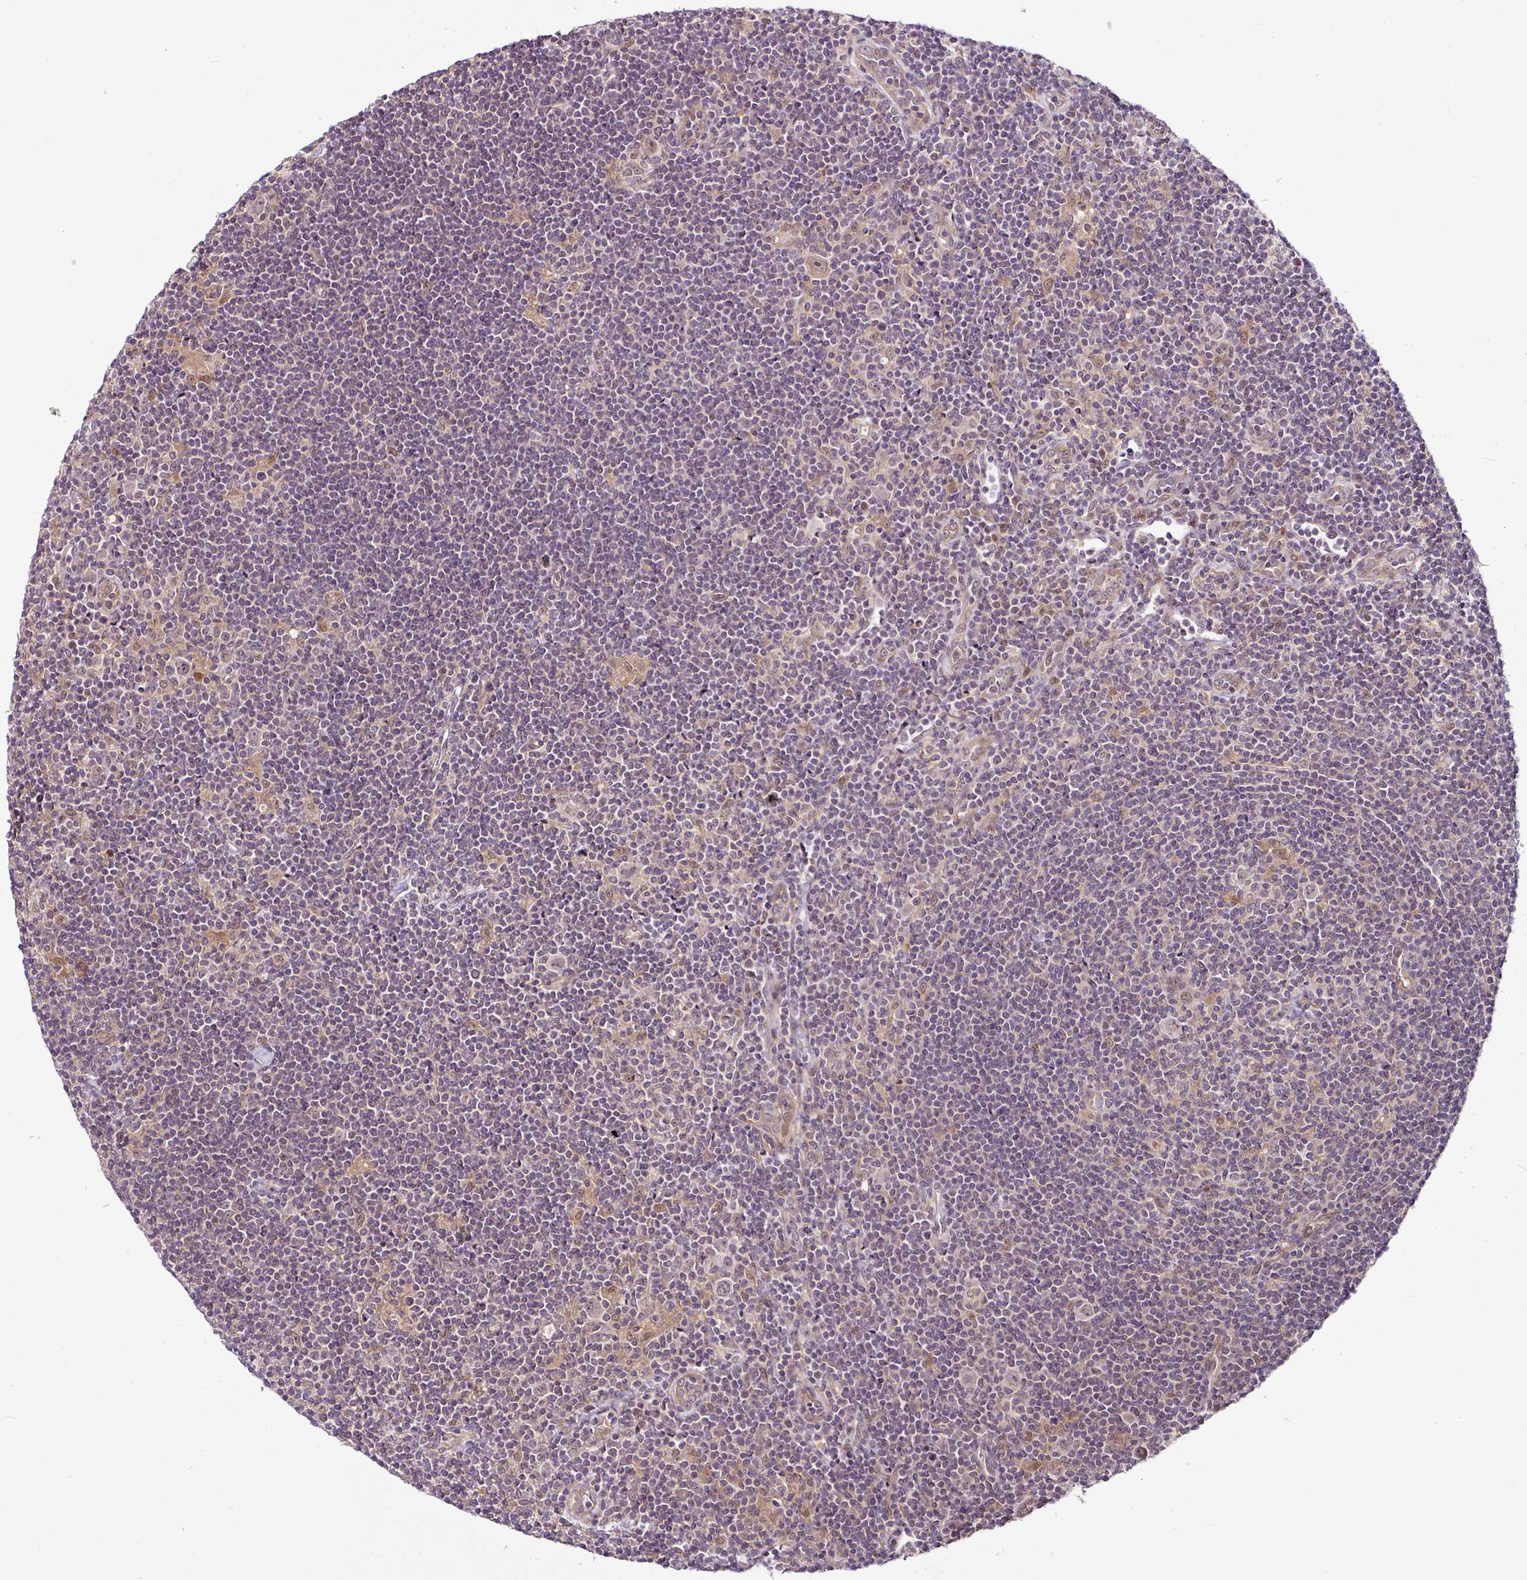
{"staining": {"intensity": "weak", "quantity": "25%-75%", "location": "nuclear"}, "tissue": "lymphoma", "cell_type": "Tumor cells", "image_type": "cancer", "snomed": [{"axis": "morphology", "description": "Hodgkin's disease, NOS"}, {"axis": "topography", "description": "Lymph node"}], "caption": "Tumor cells exhibit weak nuclear staining in about 25%-75% of cells in Hodgkin's disease. (DAB (3,3'-diaminobenzidine) IHC, brown staining for protein, blue staining for nuclei).", "gene": "DCAF13", "patient": {"sex": "female", "age": 57}}